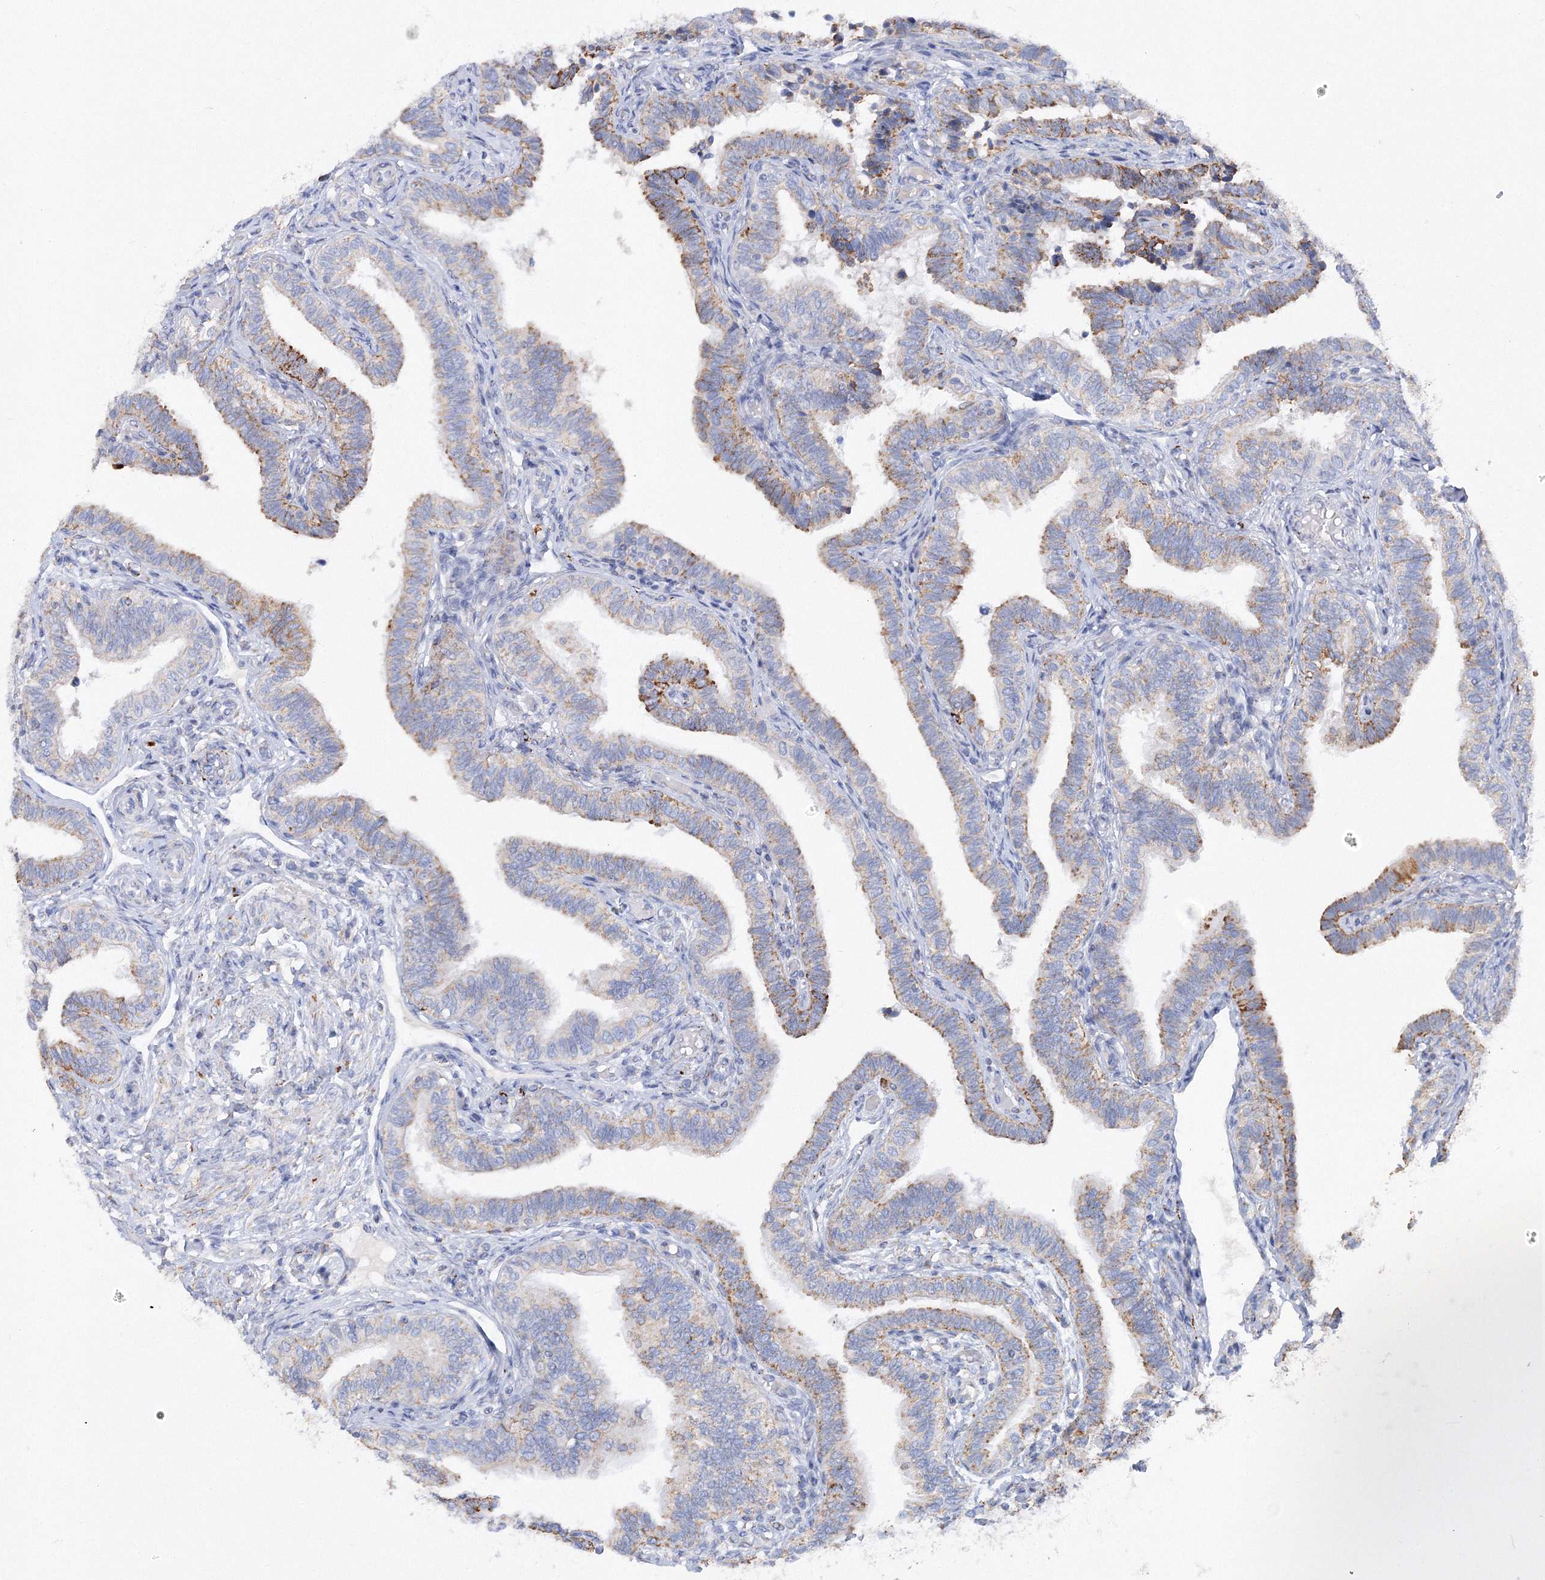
{"staining": {"intensity": "moderate", "quantity": "25%-75%", "location": "cytoplasmic/membranous"}, "tissue": "fallopian tube", "cell_type": "Glandular cells", "image_type": "normal", "snomed": [{"axis": "morphology", "description": "Normal tissue, NOS"}, {"axis": "topography", "description": "Fallopian tube"}], "caption": "Protein staining reveals moderate cytoplasmic/membranous positivity in approximately 25%-75% of glandular cells in benign fallopian tube.", "gene": "MERTK", "patient": {"sex": "female", "age": 39}}